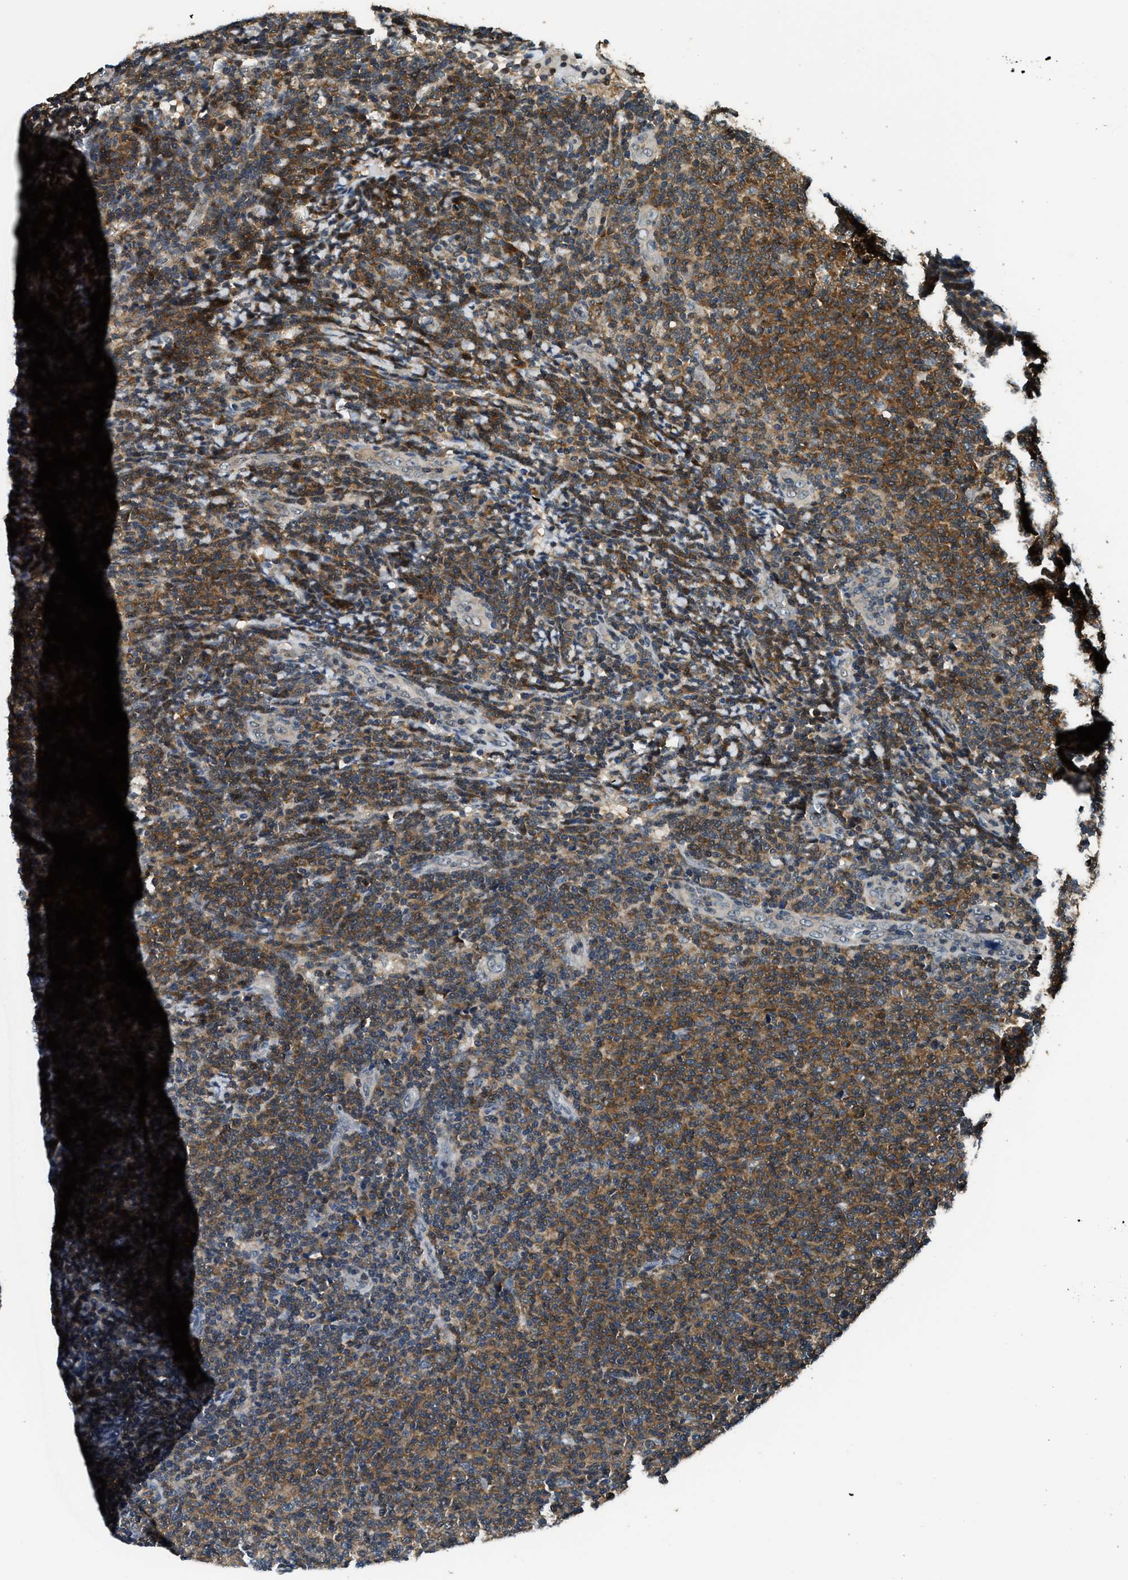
{"staining": {"intensity": "moderate", "quantity": ">75%", "location": "cytoplasmic/membranous"}, "tissue": "lymphoma", "cell_type": "Tumor cells", "image_type": "cancer", "snomed": [{"axis": "morphology", "description": "Malignant lymphoma, non-Hodgkin's type, Low grade"}, {"axis": "topography", "description": "Lymph node"}], "caption": "Protein expression analysis of low-grade malignant lymphoma, non-Hodgkin's type shows moderate cytoplasmic/membranous expression in about >75% of tumor cells.", "gene": "MTMR1", "patient": {"sex": "male", "age": 66}}